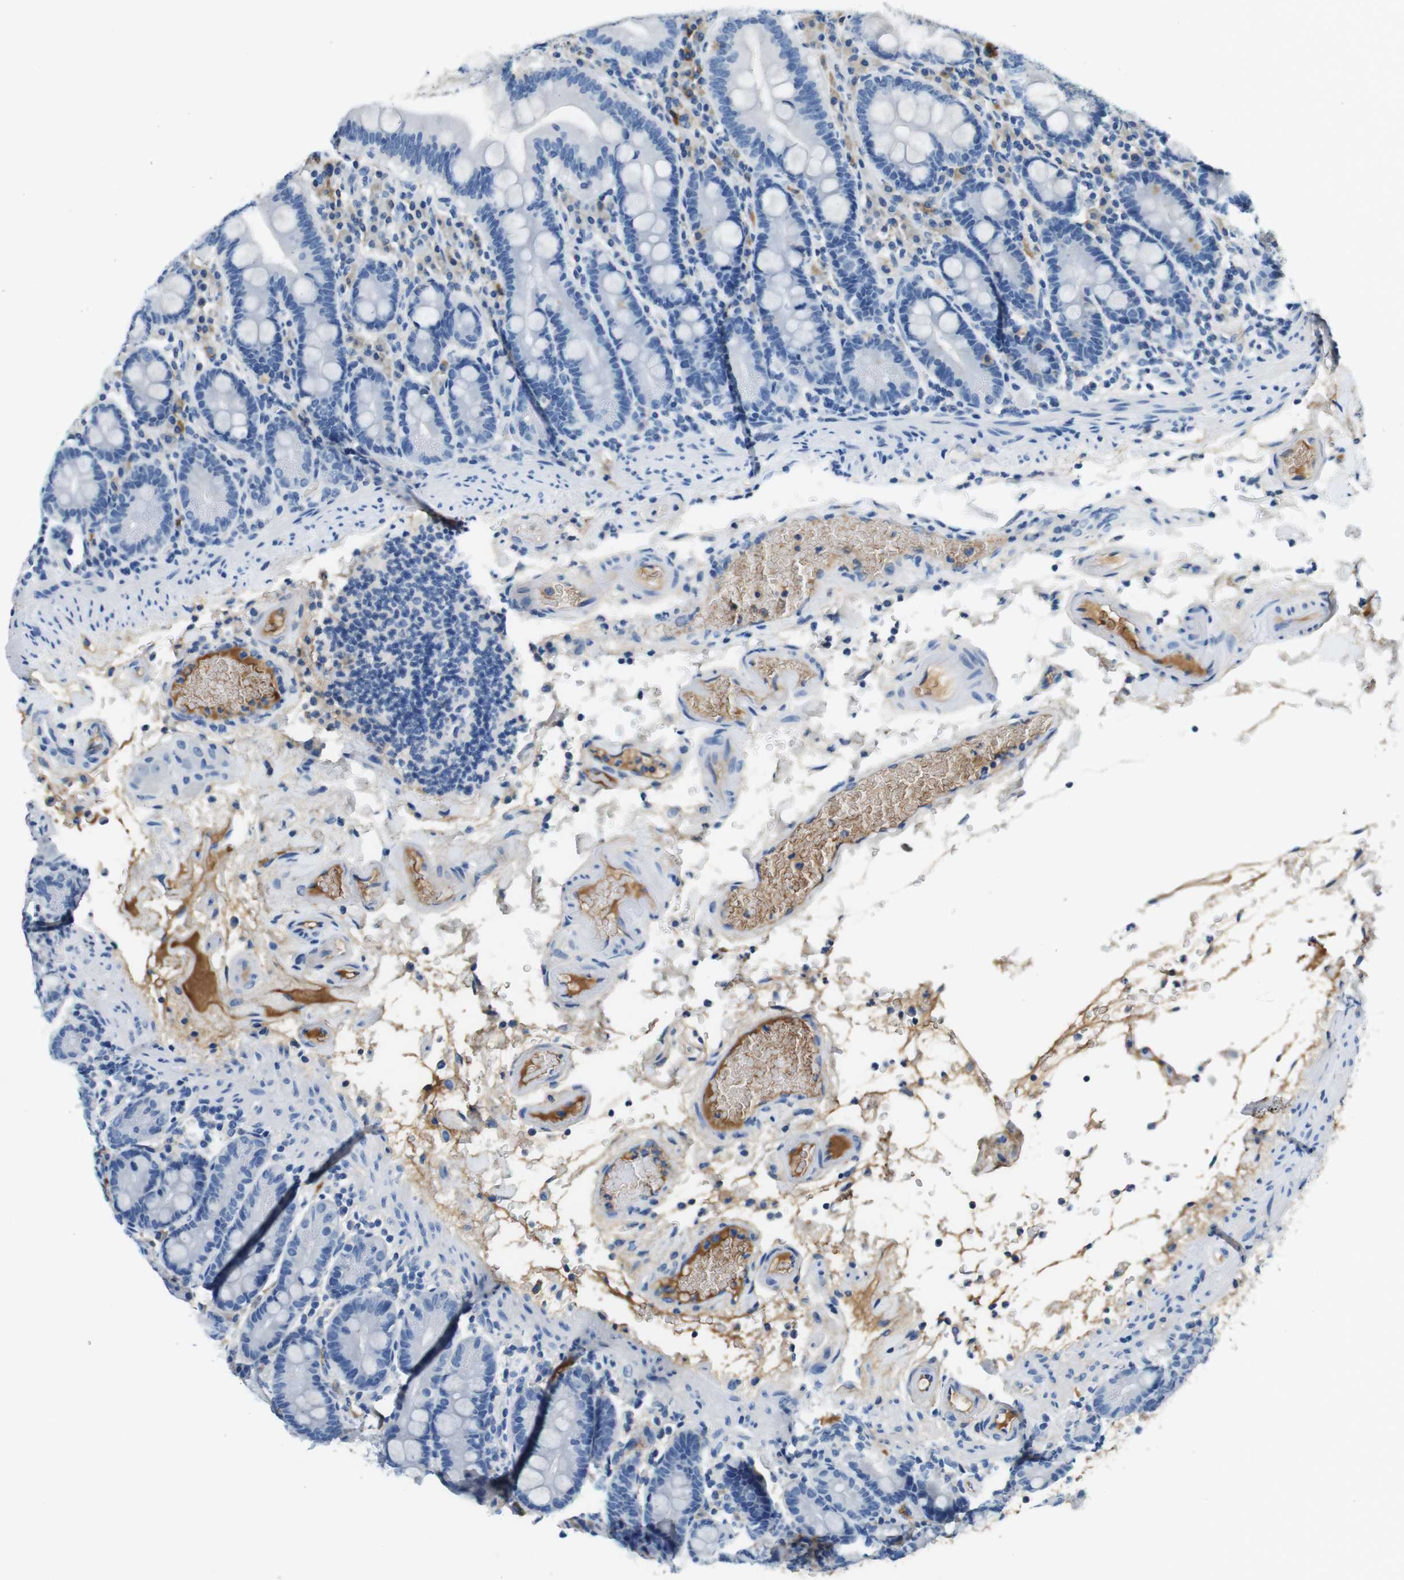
{"staining": {"intensity": "negative", "quantity": "none", "location": "none"}, "tissue": "duodenum", "cell_type": "Glandular cells", "image_type": "normal", "snomed": [{"axis": "morphology", "description": "Normal tissue, NOS"}, {"axis": "topography", "description": "Small intestine, NOS"}], "caption": "Immunohistochemistry micrograph of normal duodenum: human duodenum stained with DAB (3,3'-diaminobenzidine) exhibits no significant protein staining in glandular cells. (DAB (3,3'-diaminobenzidine) immunohistochemistry visualized using brightfield microscopy, high magnification).", "gene": "IGHD", "patient": {"sex": "female", "age": 71}}